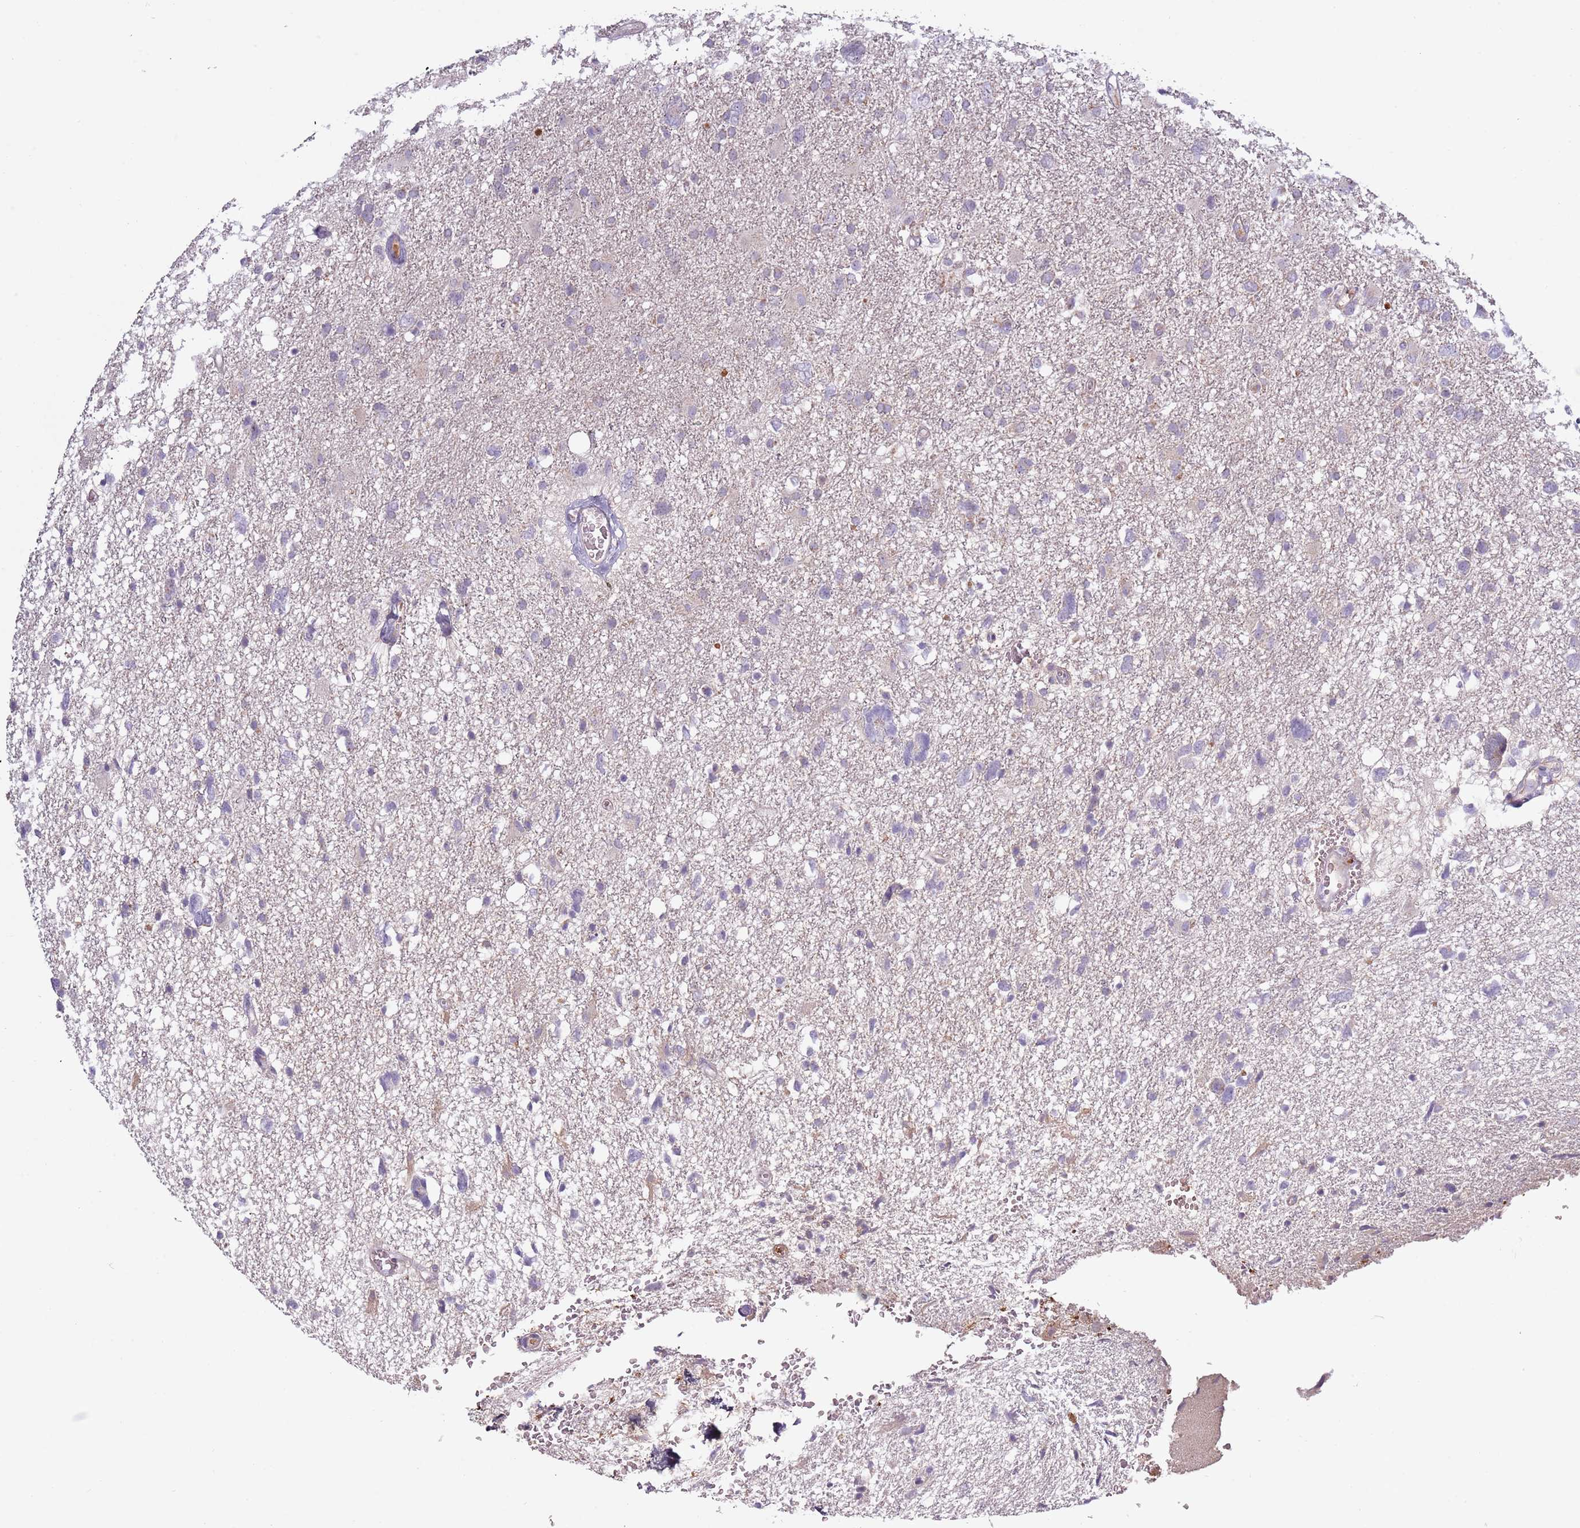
{"staining": {"intensity": "negative", "quantity": "none", "location": "none"}, "tissue": "glioma", "cell_type": "Tumor cells", "image_type": "cancer", "snomed": [{"axis": "morphology", "description": "Glioma, malignant, High grade"}, {"axis": "topography", "description": "Brain"}], "caption": "Protein analysis of glioma reveals no significant positivity in tumor cells.", "gene": "SYS1", "patient": {"sex": "male", "age": 61}}